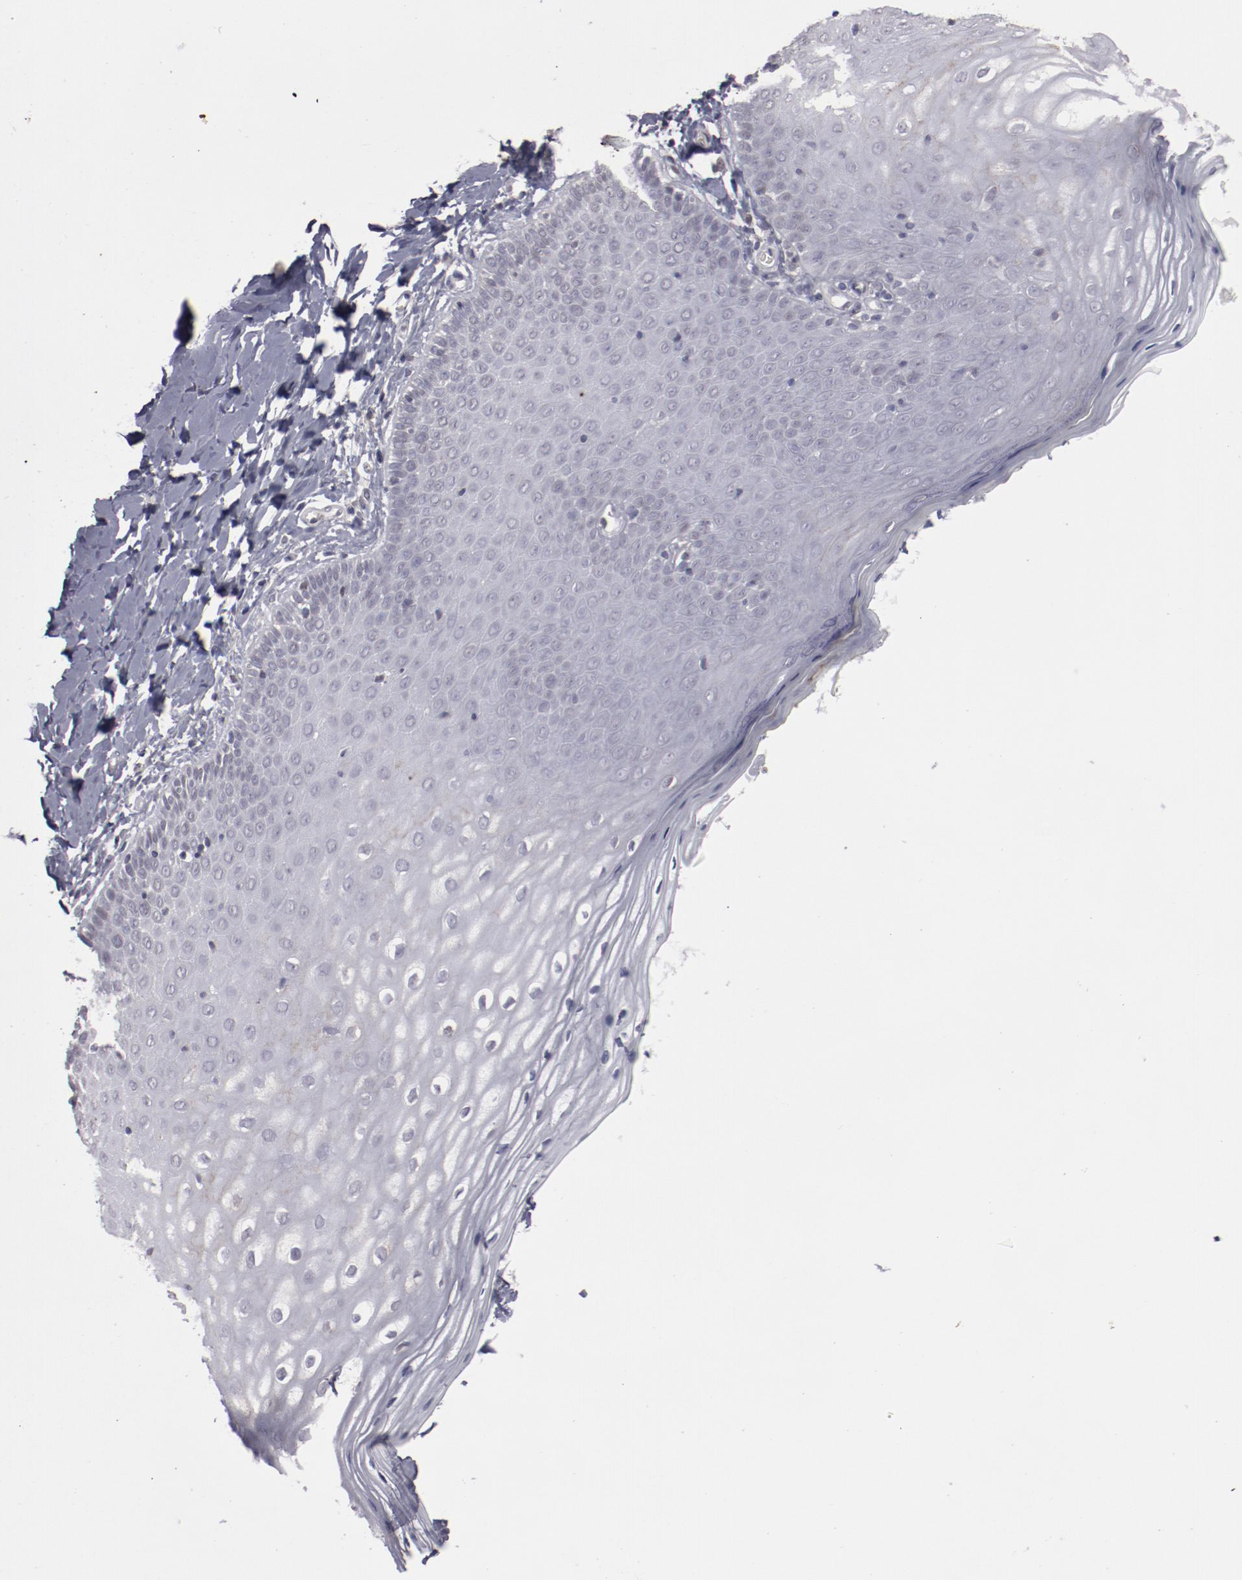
{"staining": {"intensity": "negative", "quantity": "none", "location": "none"}, "tissue": "vagina", "cell_type": "Squamous epithelial cells", "image_type": "normal", "snomed": [{"axis": "morphology", "description": "Normal tissue, NOS"}, {"axis": "topography", "description": "Vagina"}], "caption": "Immunohistochemistry (IHC) histopathology image of normal vagina: vagina stained with DAB shows no significant protein expression in squamous epithelial cells.", "gene": "LEF1", "patient": {"sex": "female", "age": 55}}